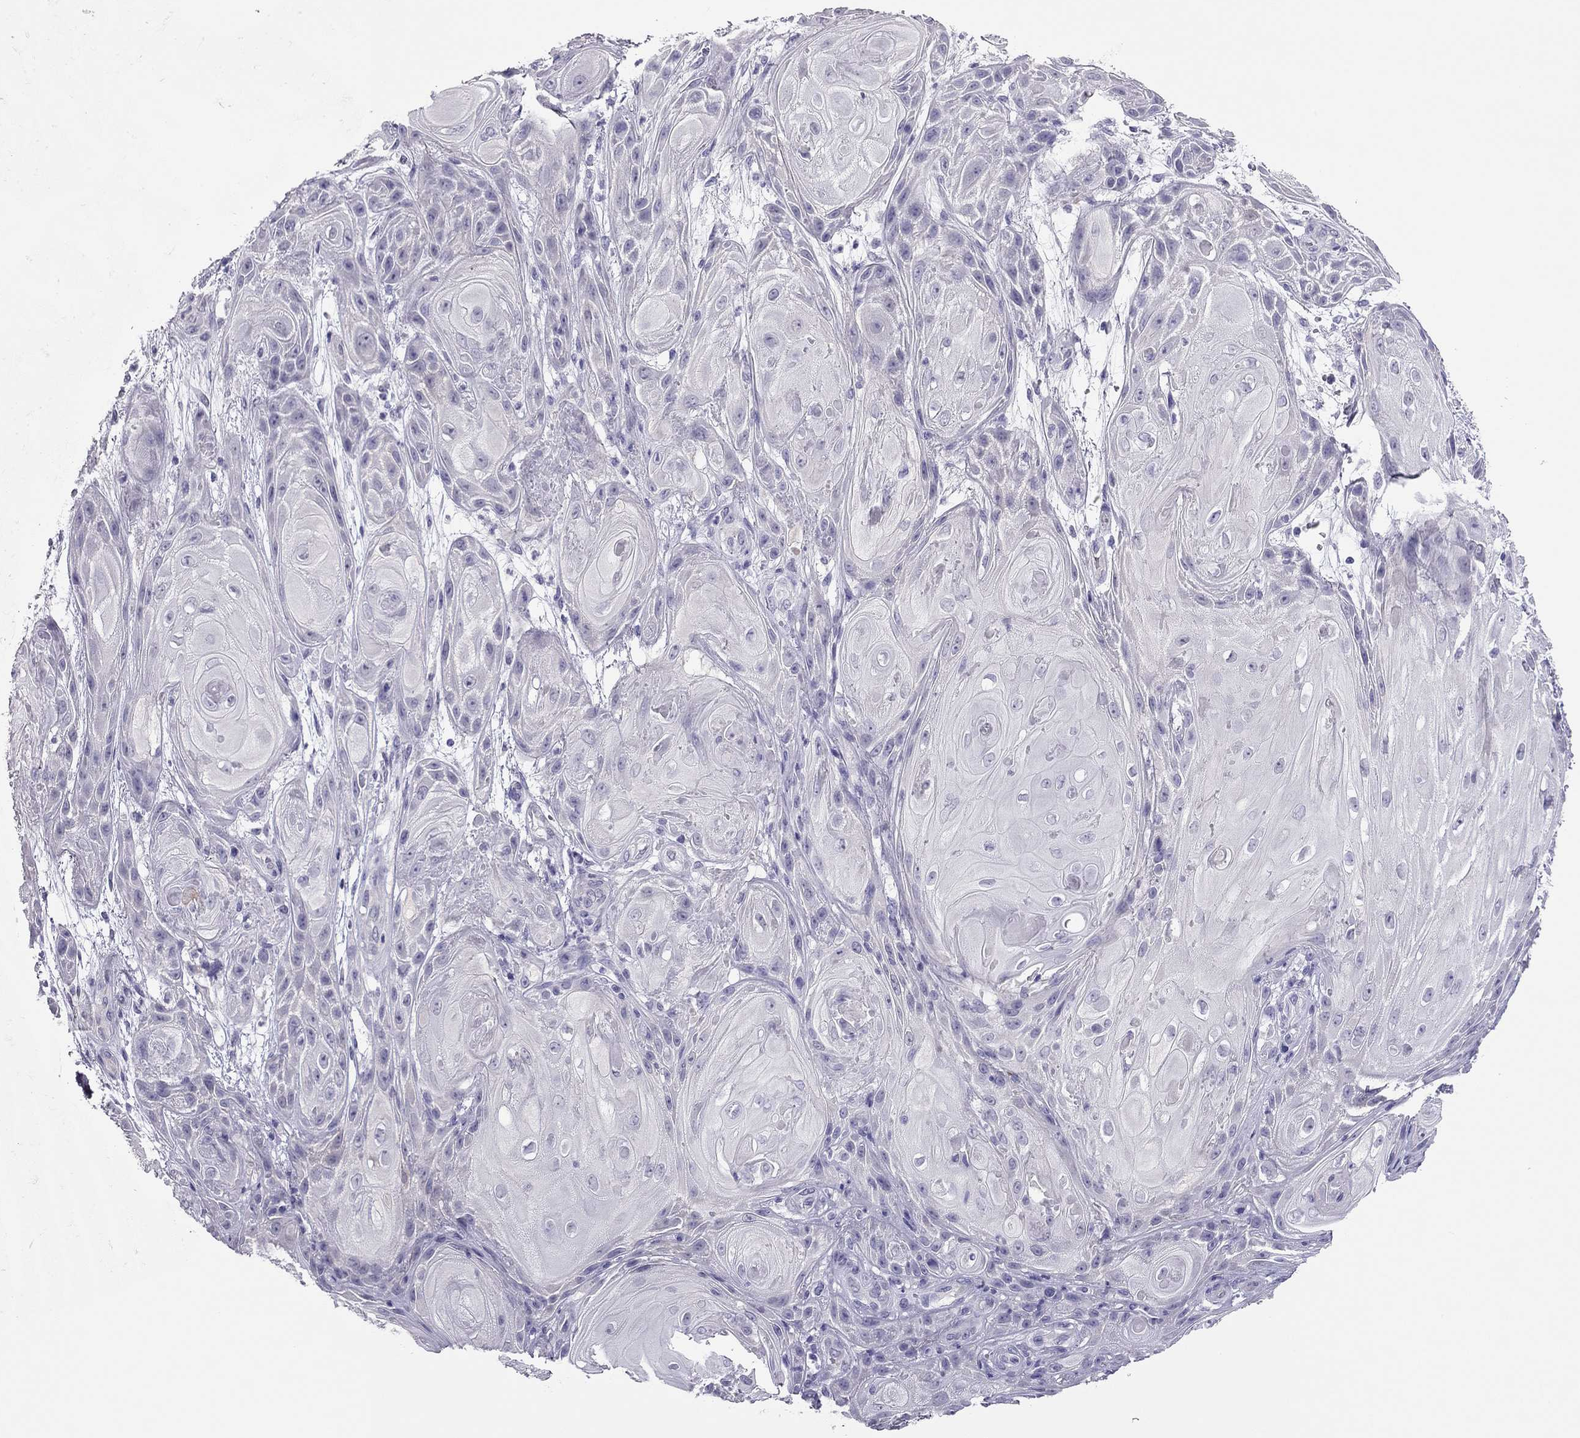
{"staining": {"intensity": "negative", "quantity": "none", "location": "none"}, "tissue": "skin cancer", "cell_type": "Tumor cells", "image_type": "cancer", "snomed": [{"axis": "morphology", "description": "Squamous cell carcinoma, NOS"}, {"axis": "topography", "description": "Skin"}], "caption": "Immunohistochemistry histopathology image of neoplastic tissue: squamous cell carcinoma (skin) stained with DAB (3,3'-diaminobenzidine) exhibits no significant protein positivity in tumor cells.", "gene": "PDE6A", "patient": {"sex": "male", "age": 62}}